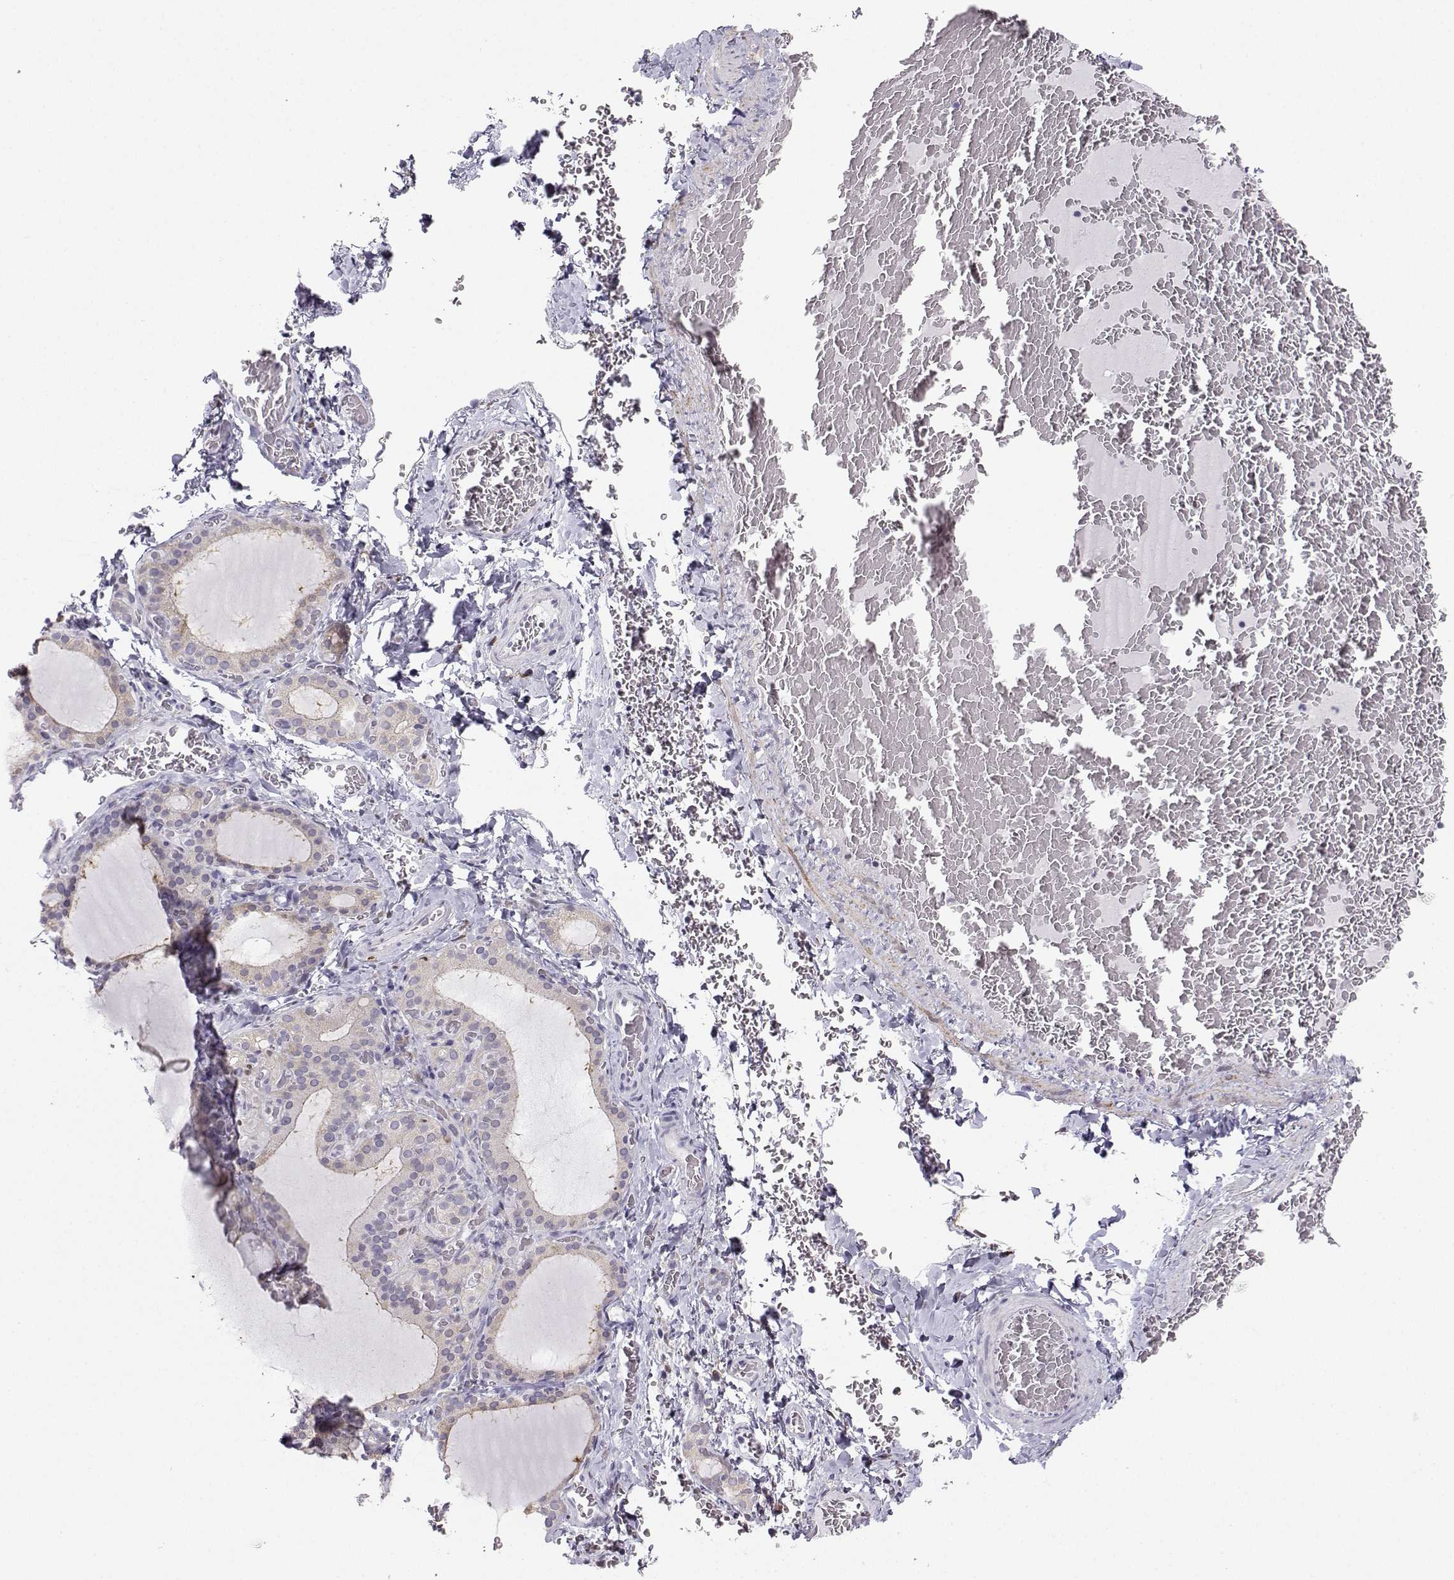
{"staining": {"intensity": "weak", "quantity": "25%-75%", "location": "cytoplasmic/membranous"}, "tissue": "thyroid gland", "cell_type": "Glandular cells", "image_type": "normal", "snomed": [{"axis": "morphology", "description": "Normal tissue, NOS"}, {"axis": "morphology", "description": "Hyperplasia, NOS"}, {"axis": "topography", "description": "Thyroid gland"}], "caption": "This image demonstrates benign thyroid gland stained with IHC to label a protein in brown. The cytoplasmic/membranous of glandular cells show weak positivity for the protein. Nuclei are counter-stained blue.", "gene": "DCLK3", "patient": {"sex": "female", "age": 27}}